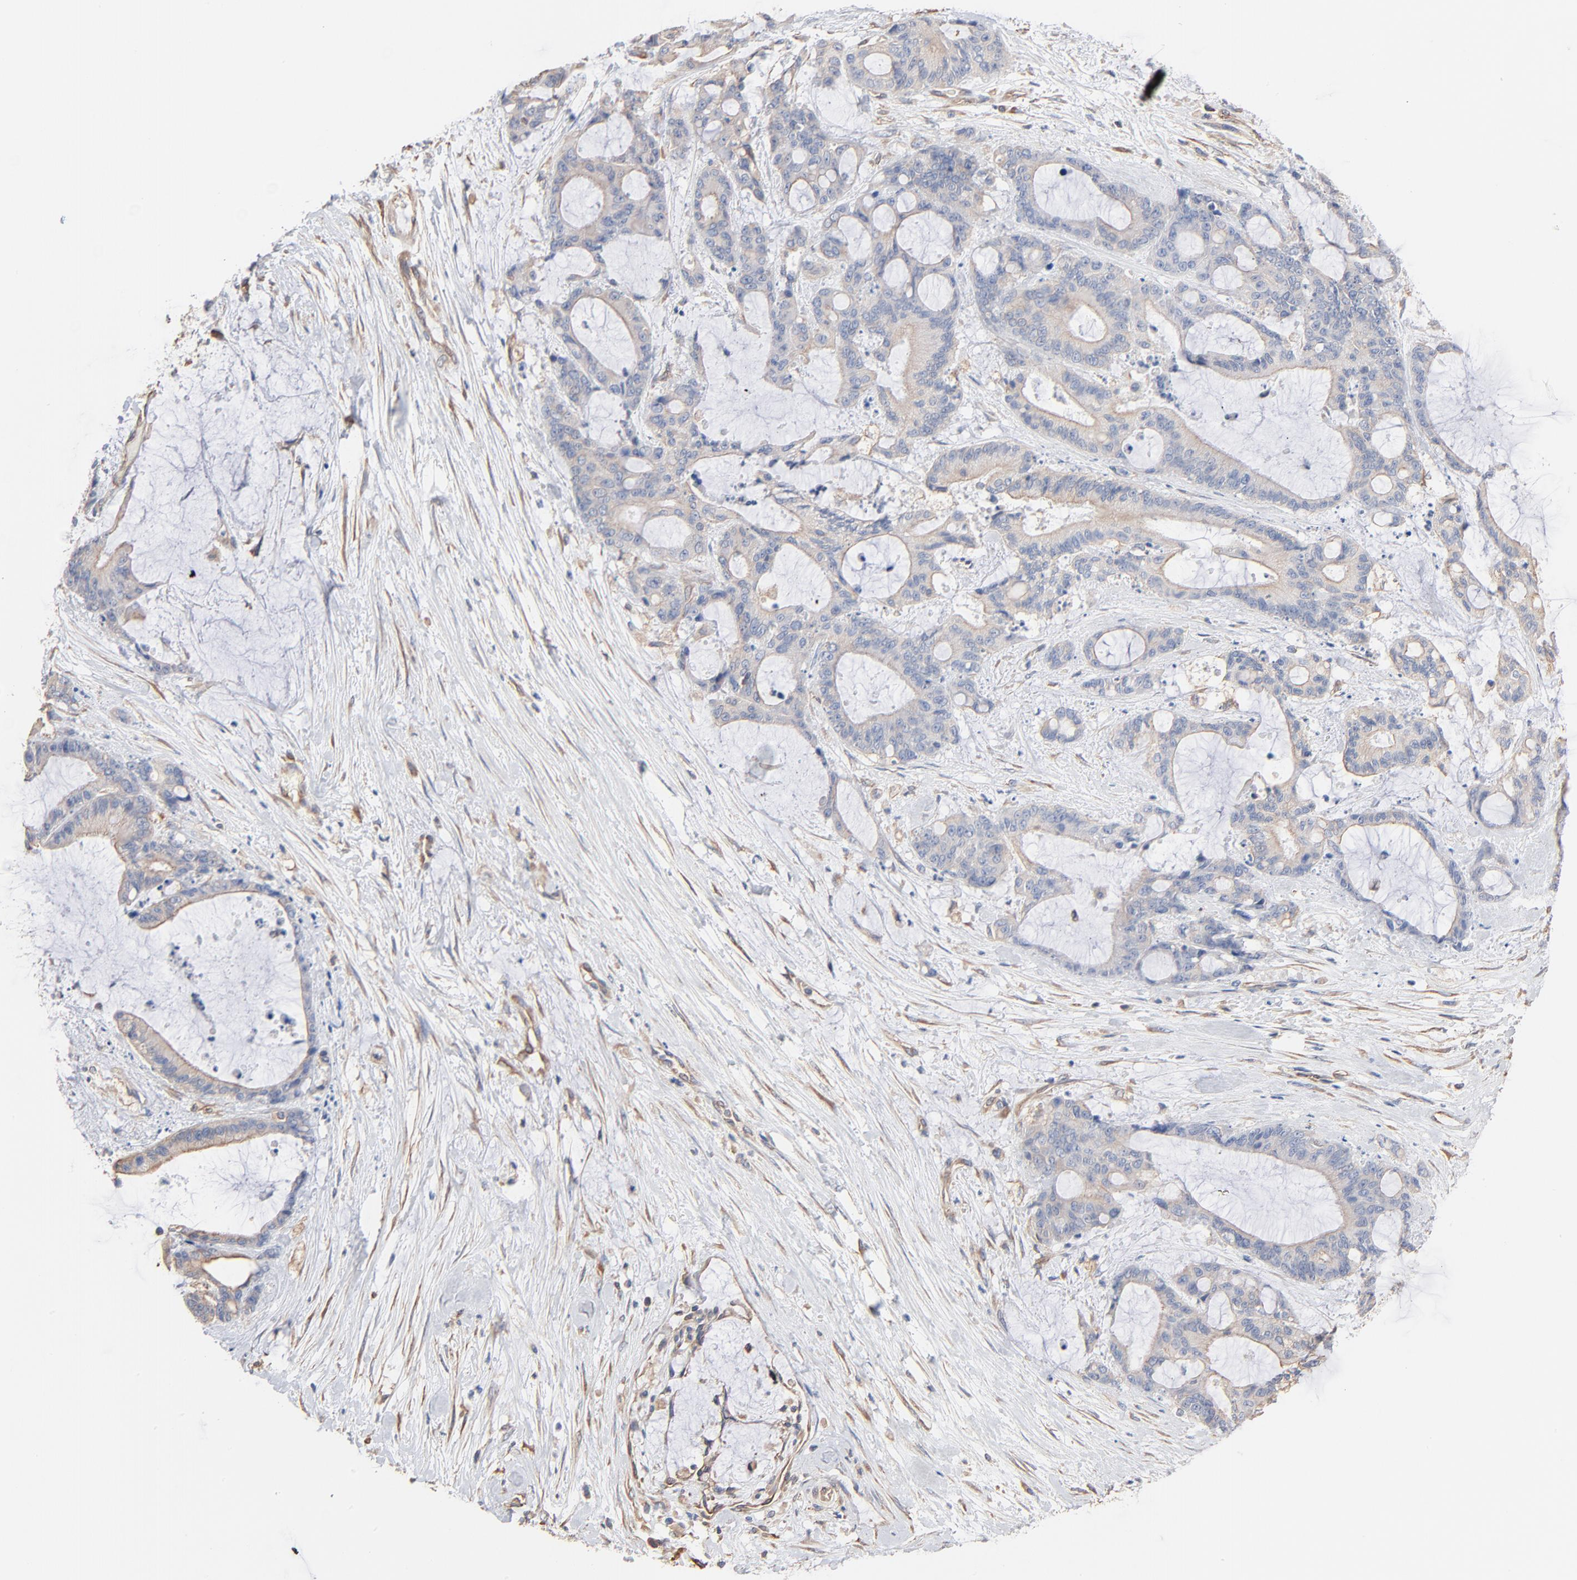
{"staining": {"intensity": "weak", "quantity": ">75%", "location": "cytoplasmic/membranous"}, "tissue": "liver cancer", "cell_type": "Tumor cells", "image_type": "cancer", "snomed": [{"axis": "morphology", "description": "Cholangiocarcinoma"}, {"axis": "topography", "description": "Liver"}], "caption": "Immunohistochemical staining of liver cancer shows weak cytoplasmic/membranous protein positivity in about >75% of tumor cells. (brown staining indicates protein expression, while blue staining denotes nuclei).", "gene": "ABCD4", "patient": {"sex": "female", "age": 73}}